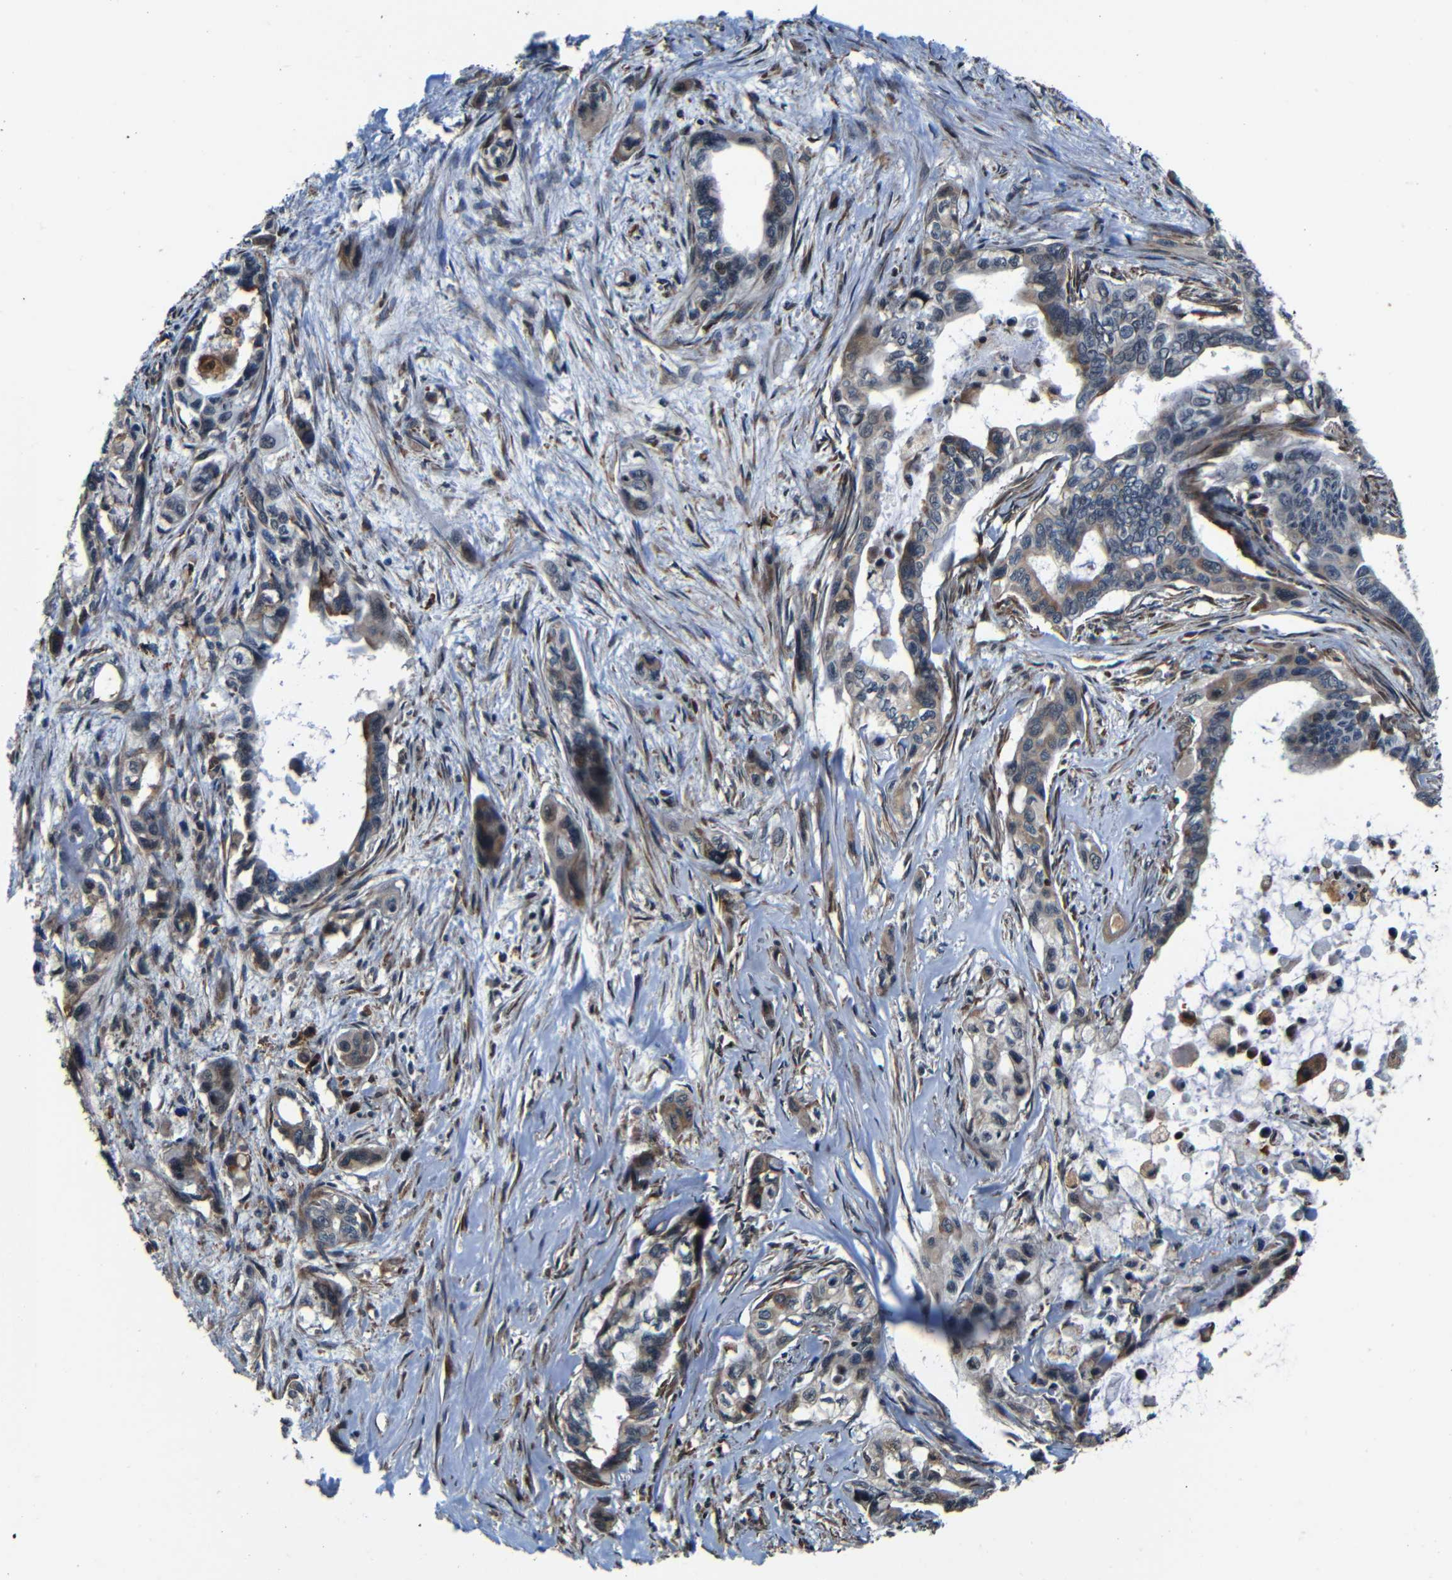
{"staining": {"intensity": "weak", "quantity": "25%-75%", "location": "cytoplasmic/membranous"}, "tissue": "pancreatic cancer", "cell_type": "Tumor cells", "image_type": "cancer", "snomed": [{"axis": "morphology", "description": "Adenocarcinoma, NOS"}, {"axis": "topography", "description": "Pancreas"}], "caption": "Tumor cells demonstrate weak cytoplasmic/membranous positivity in approximately 25%-75% of cells in adenocarcinoma (pancreatic). The staining is performed using DAB brown chromogen to label protein expression. The nuclei are counter-stained blue using hematoxylin.", "gene": "NCBP3", "patient": {"sex": "male", "age": 73}}